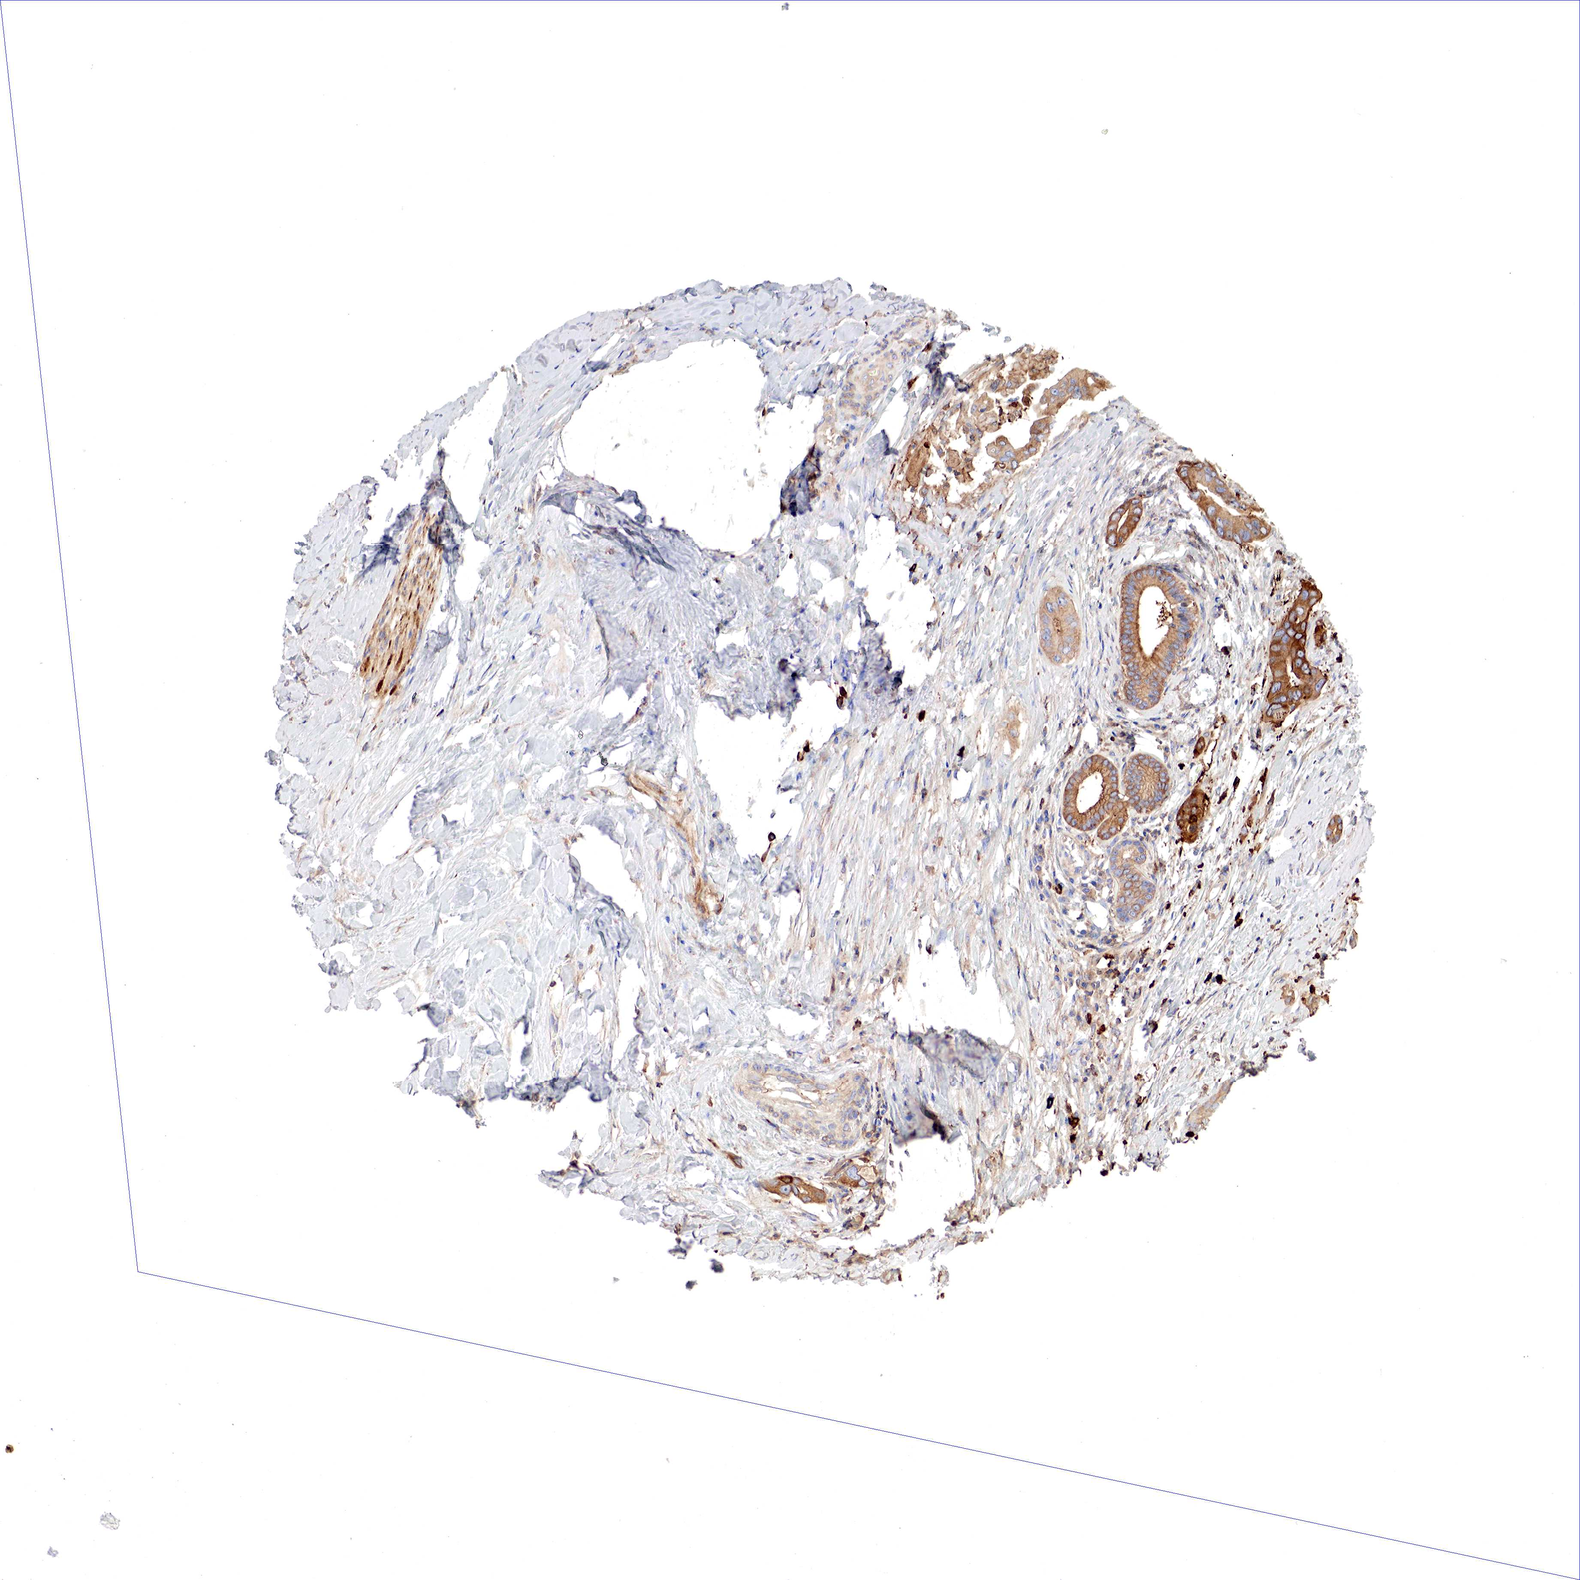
{"staining": {"intensity": "moderate", "quantity": ">75%", "location": "nuclear"}, "tissue": "liver cancer", "cell_type": "Tumor cells", "image_type": "cancer", "snomed": [{"axis": "morphology", "description": "Cholangiocarcinoma"}, {"axis": "topography", "description": "Liver"}], "caption": "Immunohistochemistry (DAB) staining of human liver cholangiocarcinoma demonstrates moderate nuclear protein staining in approximately >75% of tumor cells.", "gene": "G6PD", "patient": {"sex": "female", "age": 65}}